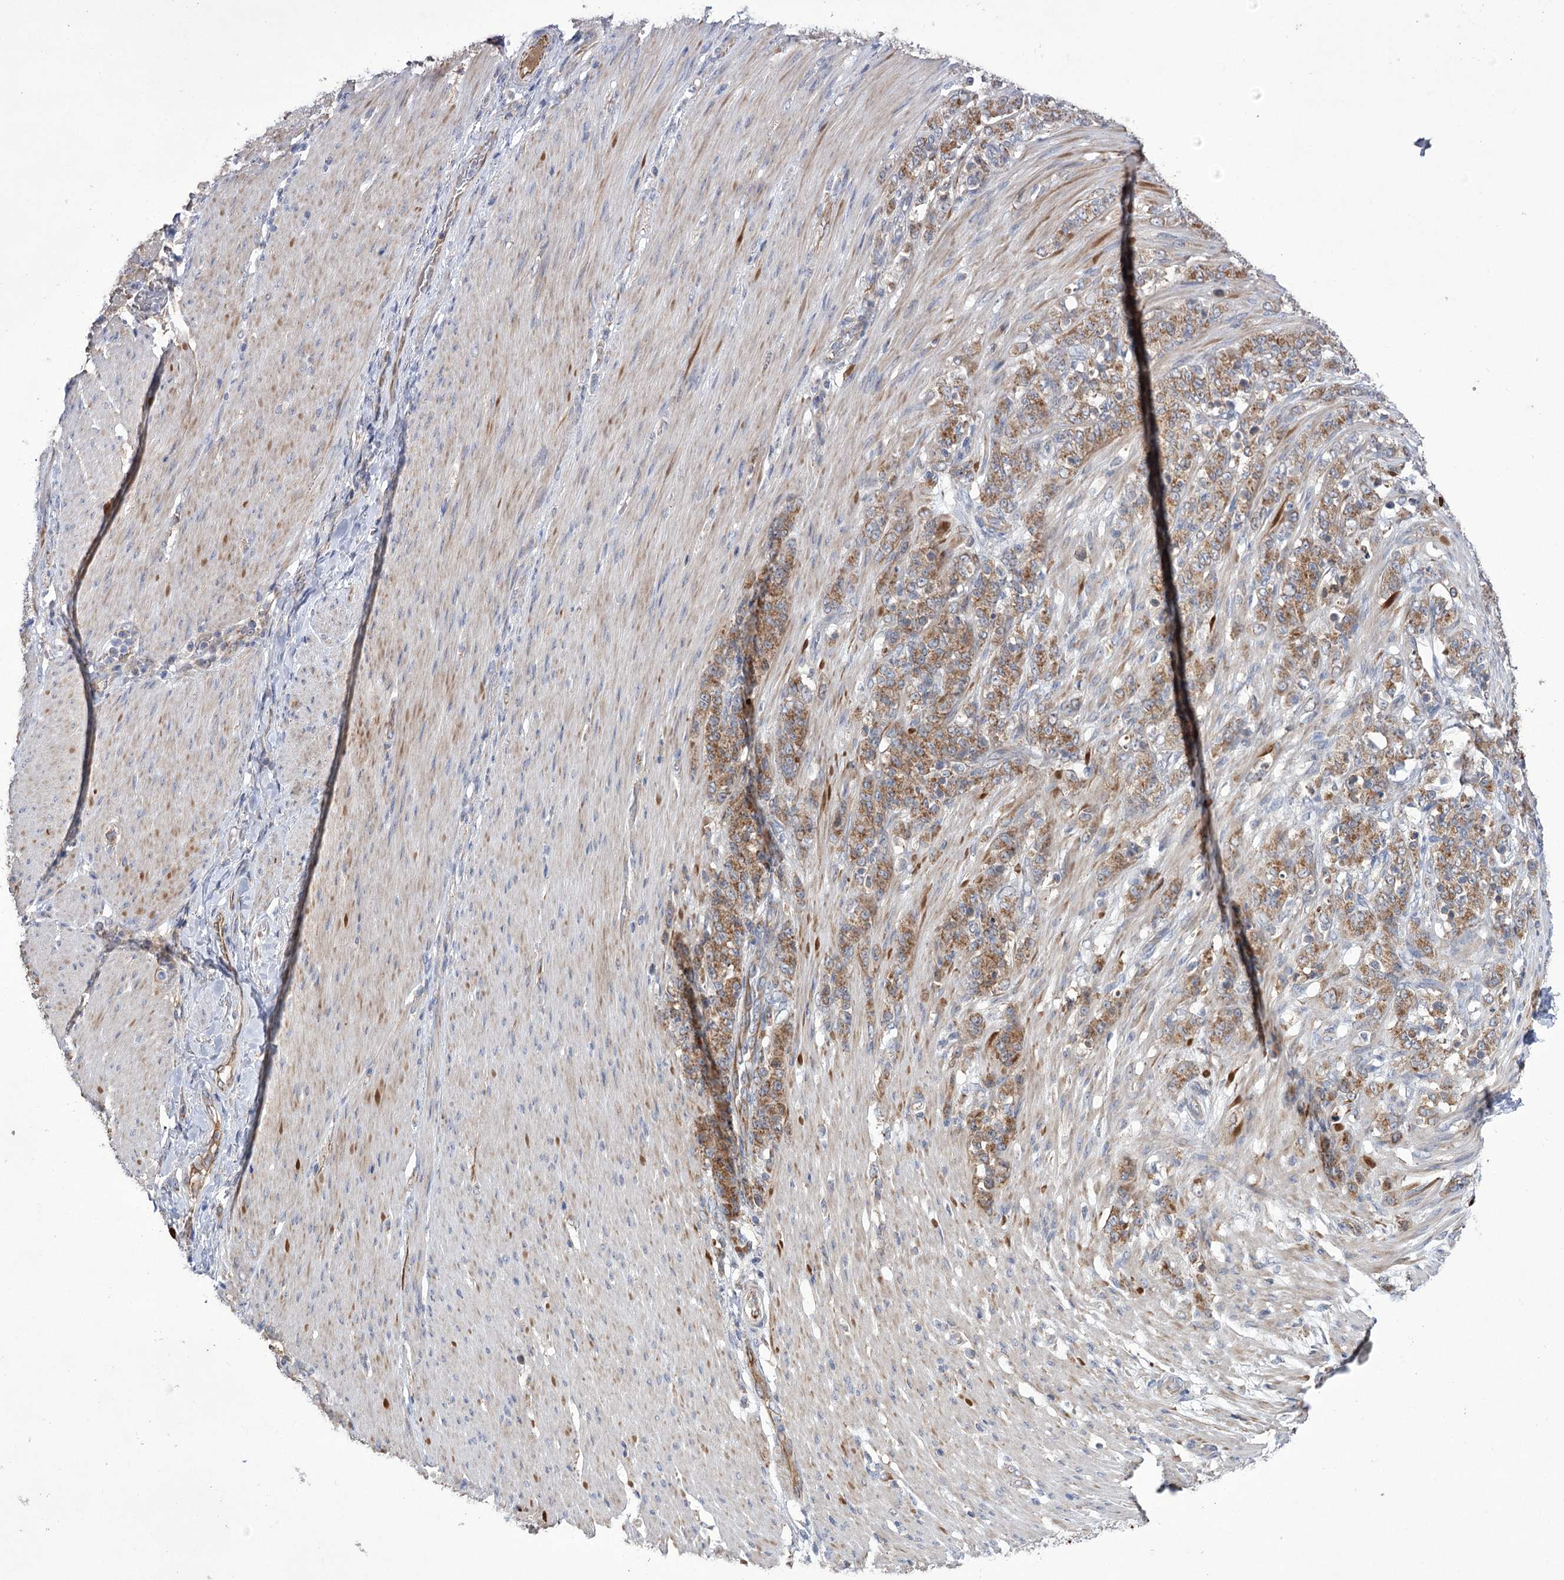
{"staining": {"intensity": "moderate", "quantity": ">75%", "location": "cytoplasmic/membranous"}, "tissue": "stomach cancer", "cell_type": "Tumor cells", "image_type": "cancer", "snomed": [{"axis": "morphology", "description": "Adenocarcinoma, NOS"}, {"axis": "topography", "description": "Stomach"}], "caption": "Protein staining of stomach adenocarcinoma tissue displays moderate cytoplasmic/membranous staining in about >75% of tumor cells. The staining was performed using DAB (3,3'-diaminobenzidine), with brown indicating positive protein expression. Nuclei are stained blue with hematoxylin.", "gene": "ECHDC3", "patient": {"sex": "female", "age": 79}}